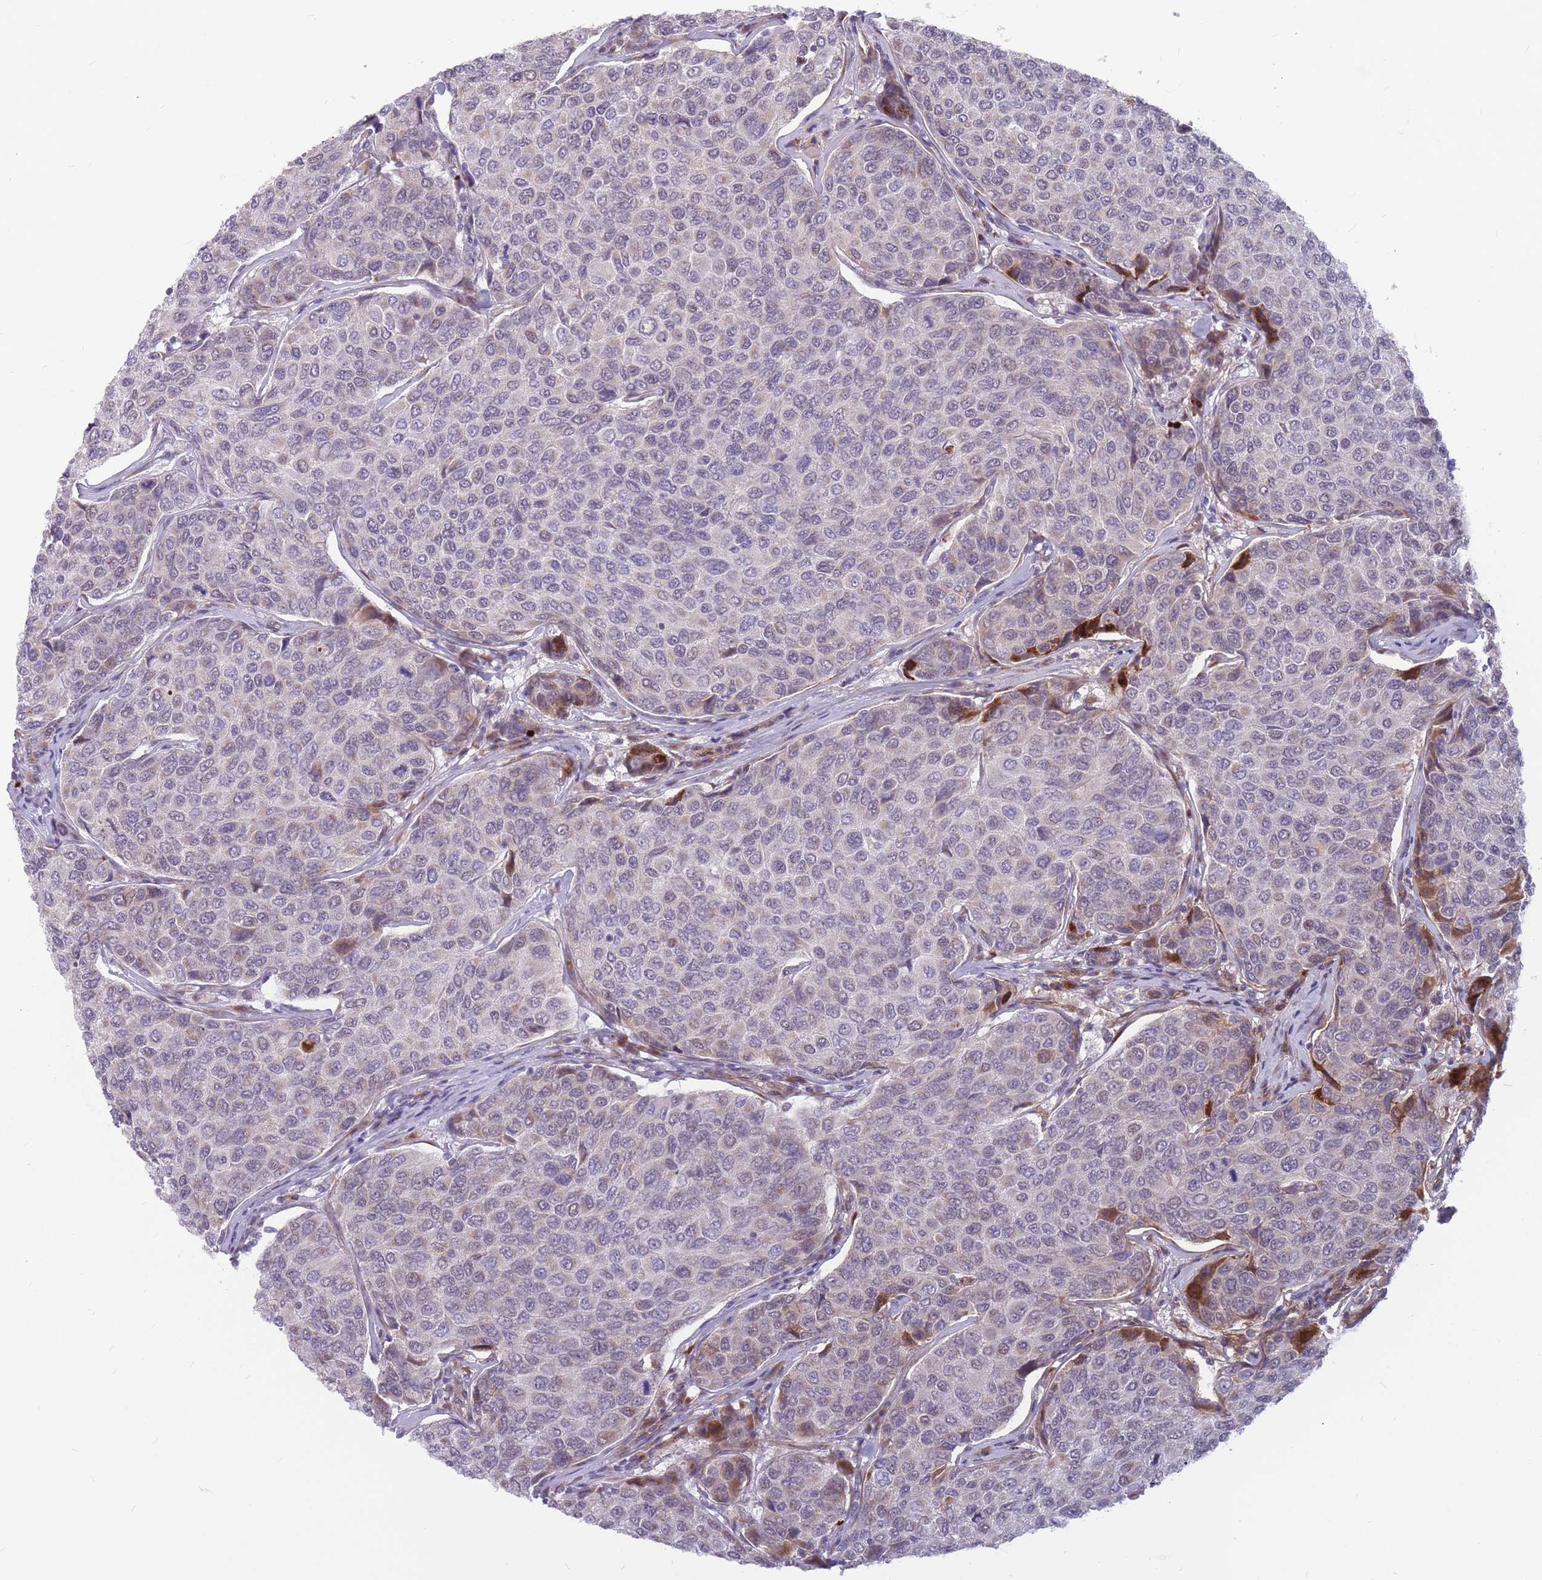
{"staining": {"intensity": "weak", "quantity": "<25%", "location": "nuclear"}, "tissue": "breast cancer", "cell_type": "Tumor cells", "image_type": "cancer", "snomed": [{"axis": "morphology", "description": "Duct carcinoma"}, {"axis": "topography", "description": "Breast"}], "caption": "IHC photomicrograph of neoplastic tissue: human breast cancer (intraductal carcinoma) stained with DAB (3,3'-diaminobenzidine) demonstrates no significant protein expression in tumor cells. The staining was performed using DAB (3,3'-diaminobenzidine) to visualize the protein expression in brown, while the nuclei were stained in blue with hematoxylin (Magnification: 20x).", "gene": "ADD2", "patient": {"sex": "female", "age": 55}}